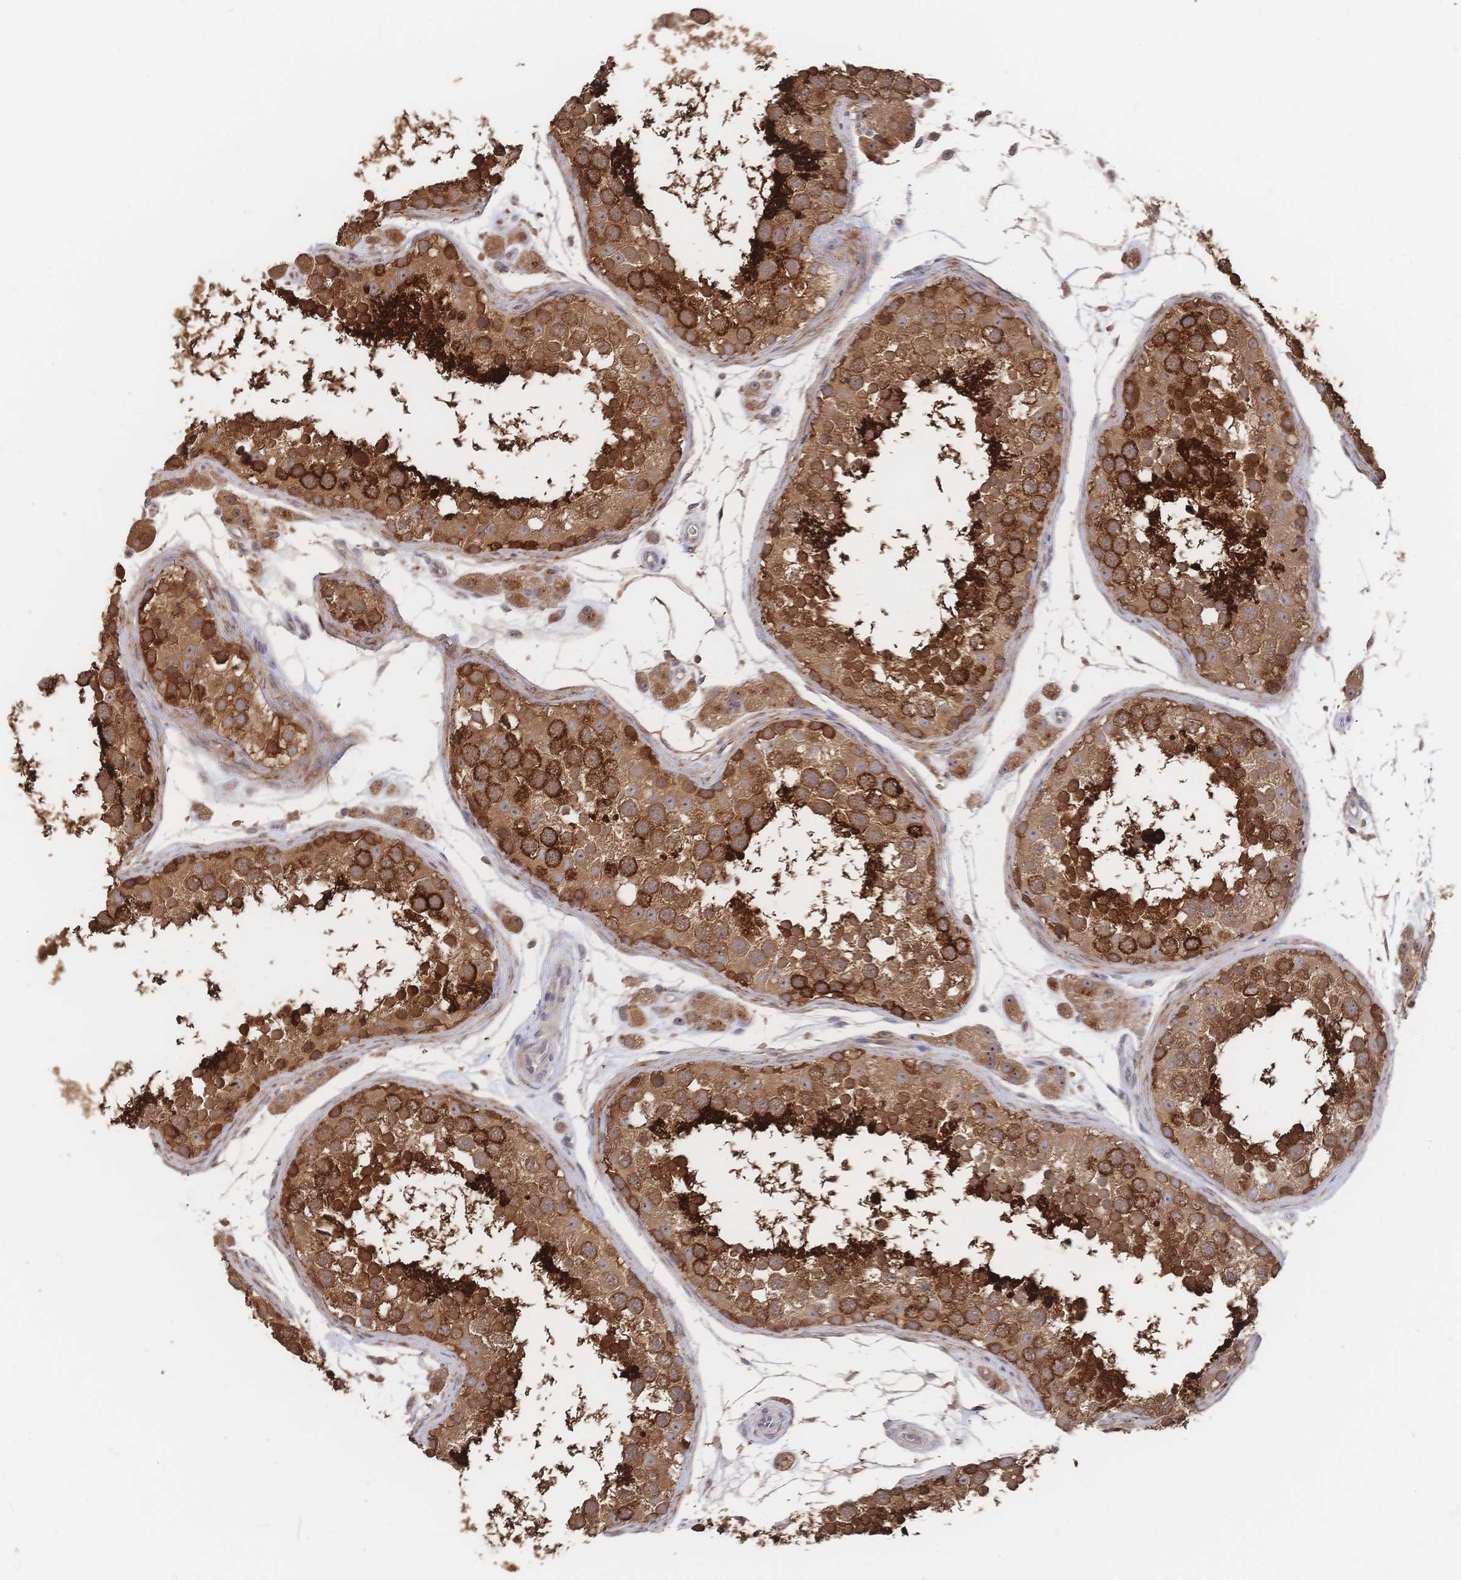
{"staining": {"intensity": "strong", "quantity": ">75%", "location": "cytoplasmic/membranous"}, "tissue": "testis", "cell_type": "Cells in seminiferous ducts", "image_type": "normal", "snomed": [{"axis": "morphology", "description": "Normal tissue, NOS"}, {"axis": "topography", "description": "Testis"}], "caption": "There is high levels of strong cytoplasmic/membranous staining in cells in seminiferous ducts of unremarkable testis, as demonstrated by immunohistochemical staining (brown color).", "gene": "DNAJA4", "patient": {"sex": "male", "age": 41}}